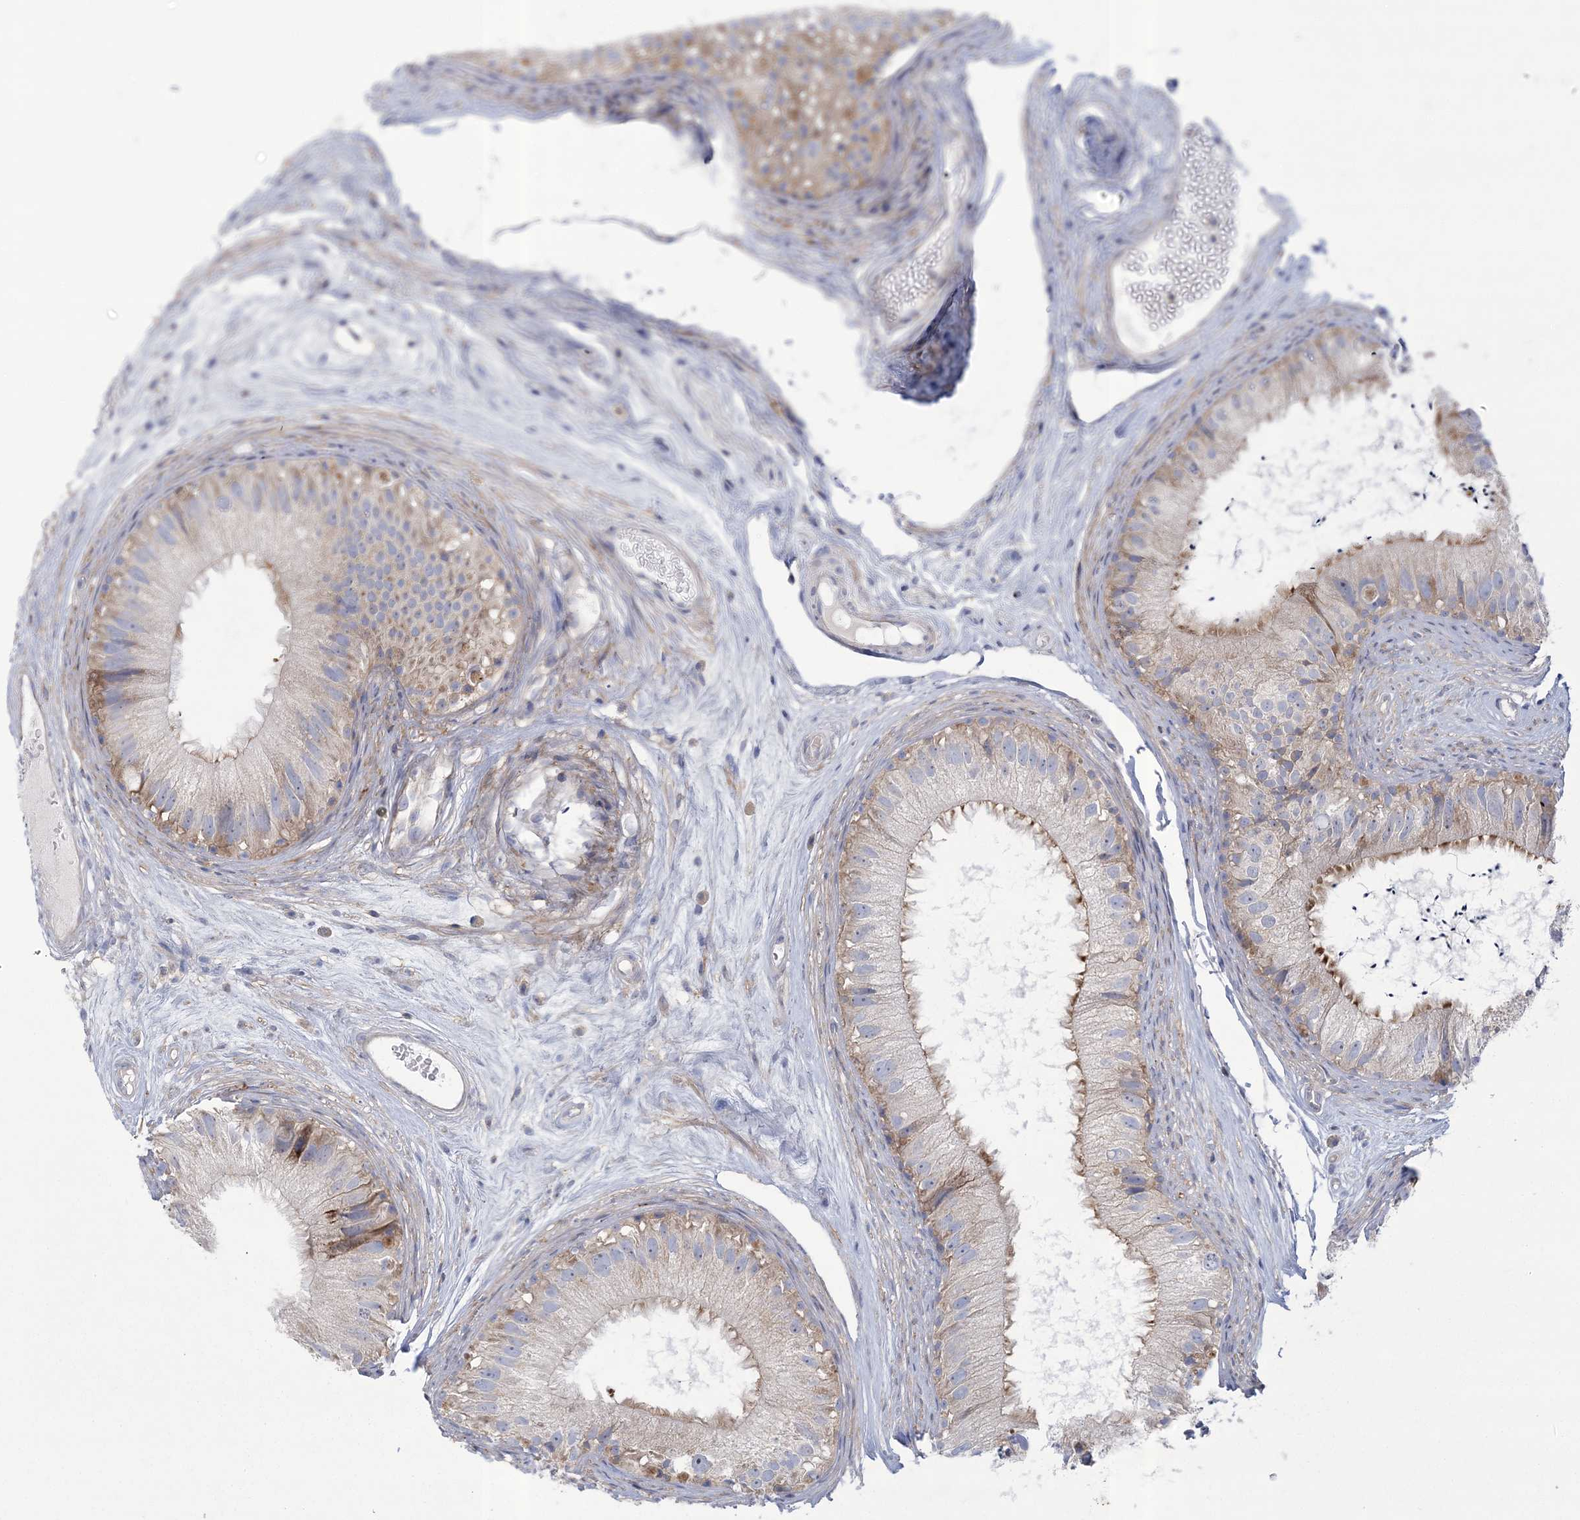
{"staining": {"intensity": "moderate", "quantity": "<25%", "location": "cytoplasmic/membranous"}, "tissue": "epididymis", "cell_type": "Glandular cells", "image_type": "normal", "snomed": [{"axis": "morphology", "description": "Normal tissue, NOS"}, {"axis": "topography", "description": "Epididymis"}], "caption": "Immunohistochemical staining of benign human epididymis shows moderate cytoplasmic/membranous protein expression in approximately <25% of glandular cells. Nuclei are stained in blue.", "gene": "ARSJ", "patient": {"sex": "male", "age": 77}}